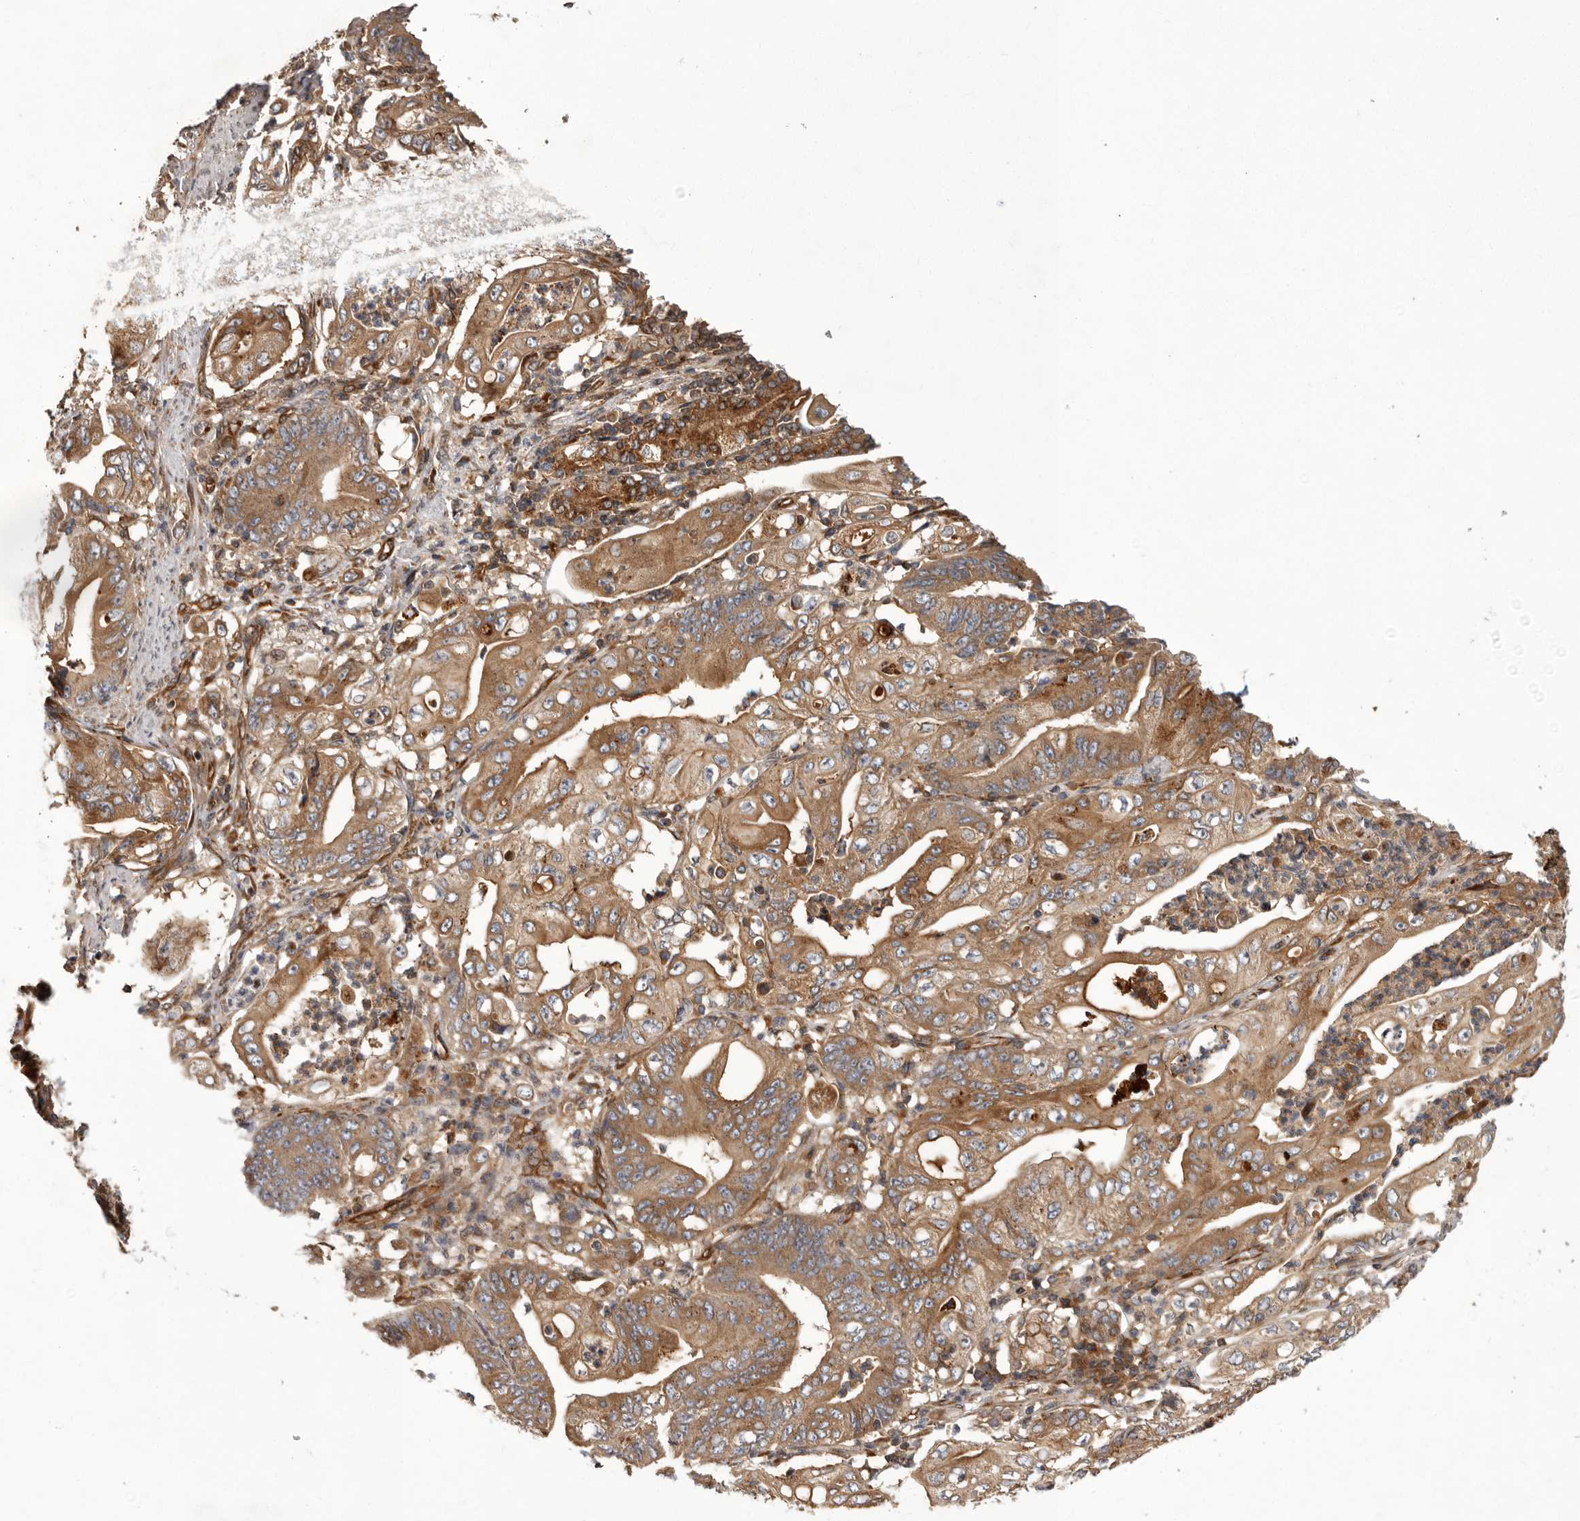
{"staining": {"intensity": "moderate", "quantity": ">75%", "location": "cytoplasmic/membranous"}, "tissue": "stomach cancer", "cell_type": "Tumor cells", "image_type": "cancer", "snomed": [{"axis": "morphology", "description": "Adenocarcinoma, NOS"}, {"axis": "topography", "description": "Stomach"}], "caption": "Stomach cancer tissue exhibits moderate cytoplasmic/membranous staining in about >75% of tumor cells", "gene": "DHDDS", "patient": {"sex": "female", "age": 73}}